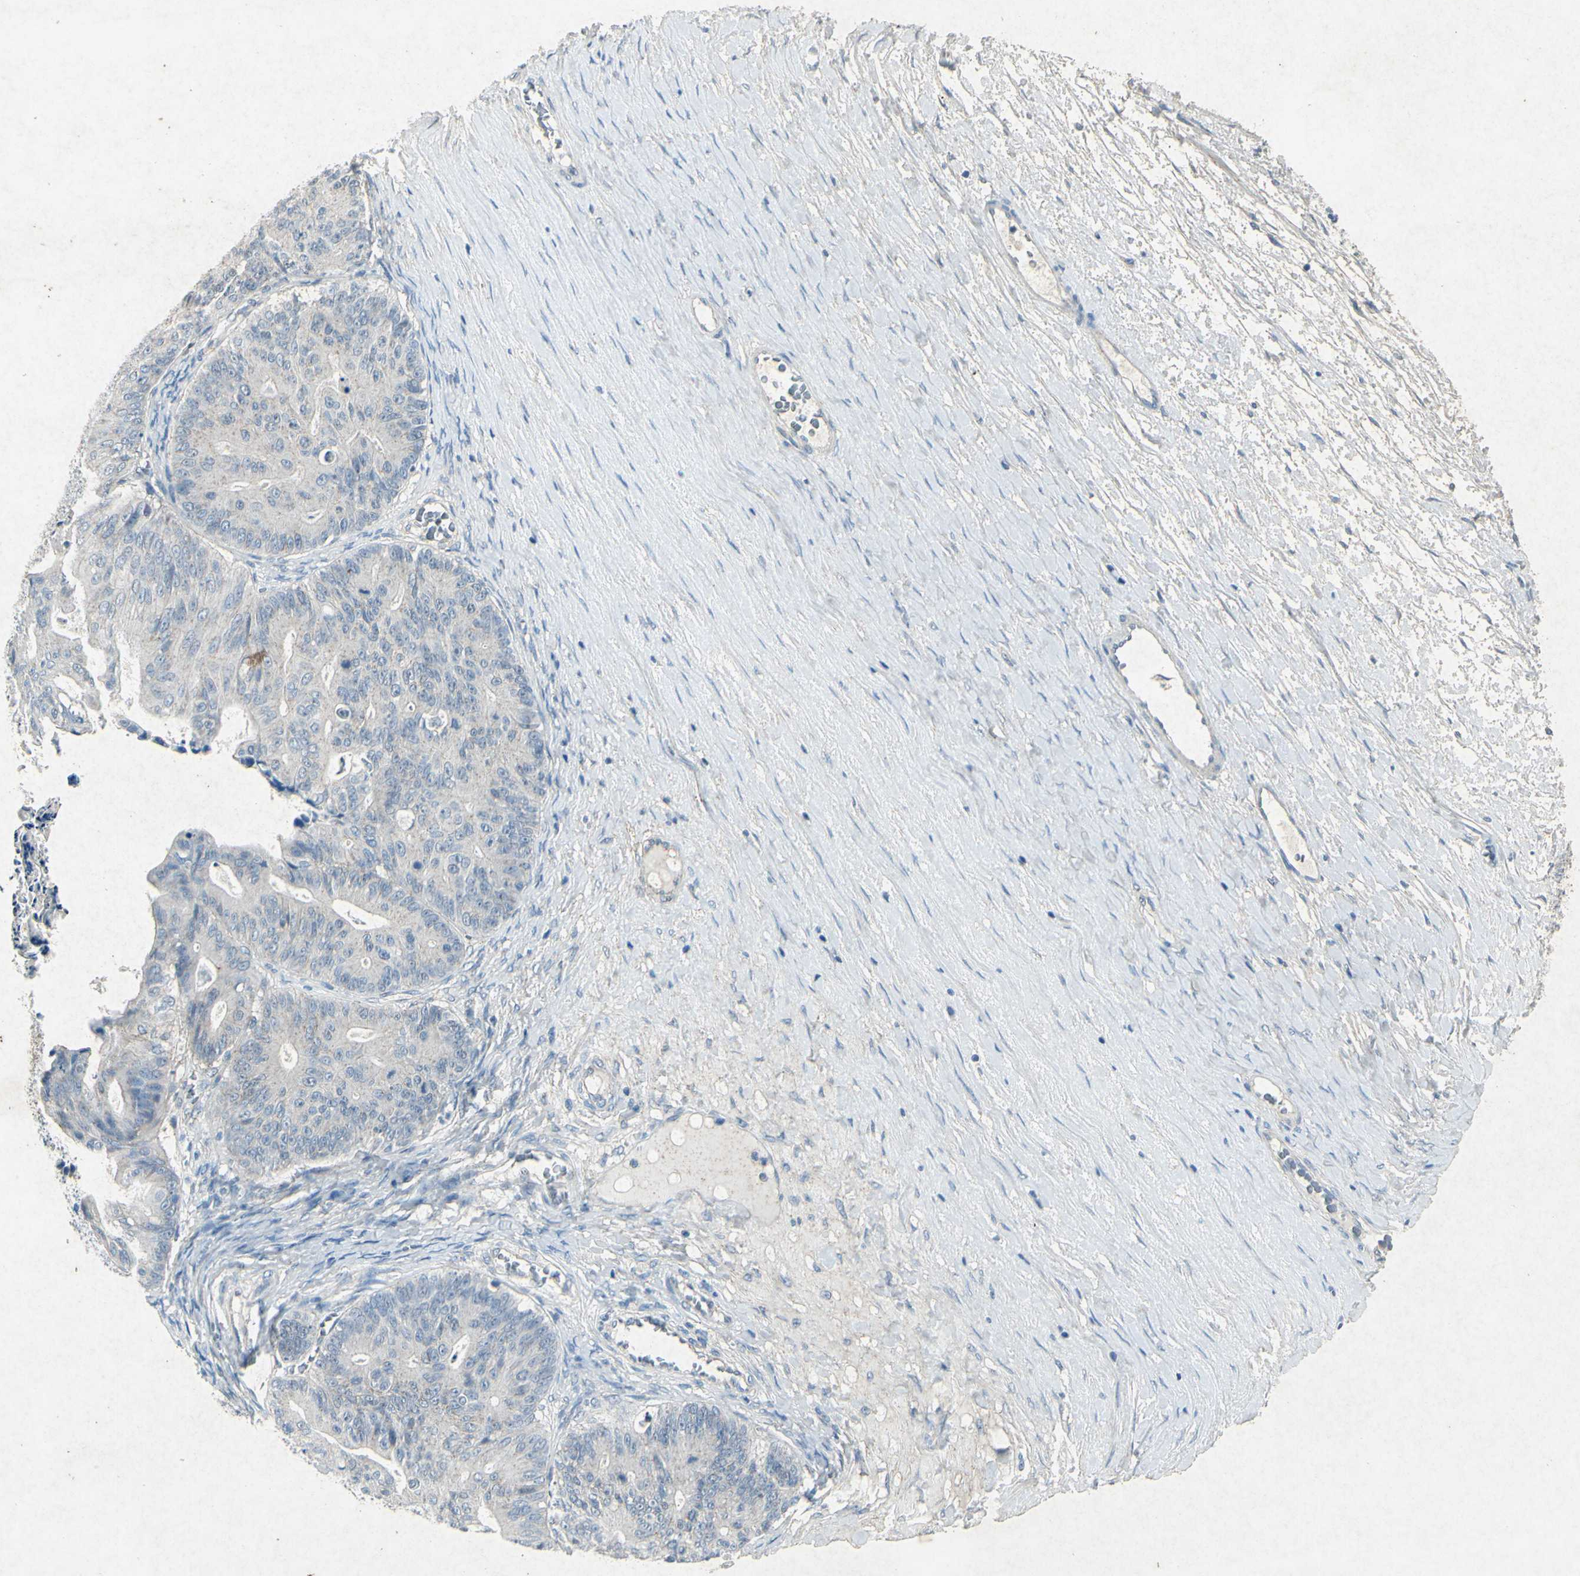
{"staining": {"intensity": "negative", "quantity": "none", "location": "none"}, "tissue": "ovarian cancer", "cell_type": "Tumor cells", "image_type": "cancer", "snomed": [{"axis": "morphology", "description": "Cystadenocarcinoma, mucinous, NOS"}, {"axis": "topography", "description": "Ovary"}], "caption": "High magnification brightfield microscopy of ovarian cancer stained with DAB (brown) and counterstained with hematoxylin (blue): tumor cells show no significant expression.", "gene": "SNAP91", "patient": {"sex": "female", "age": 37}}